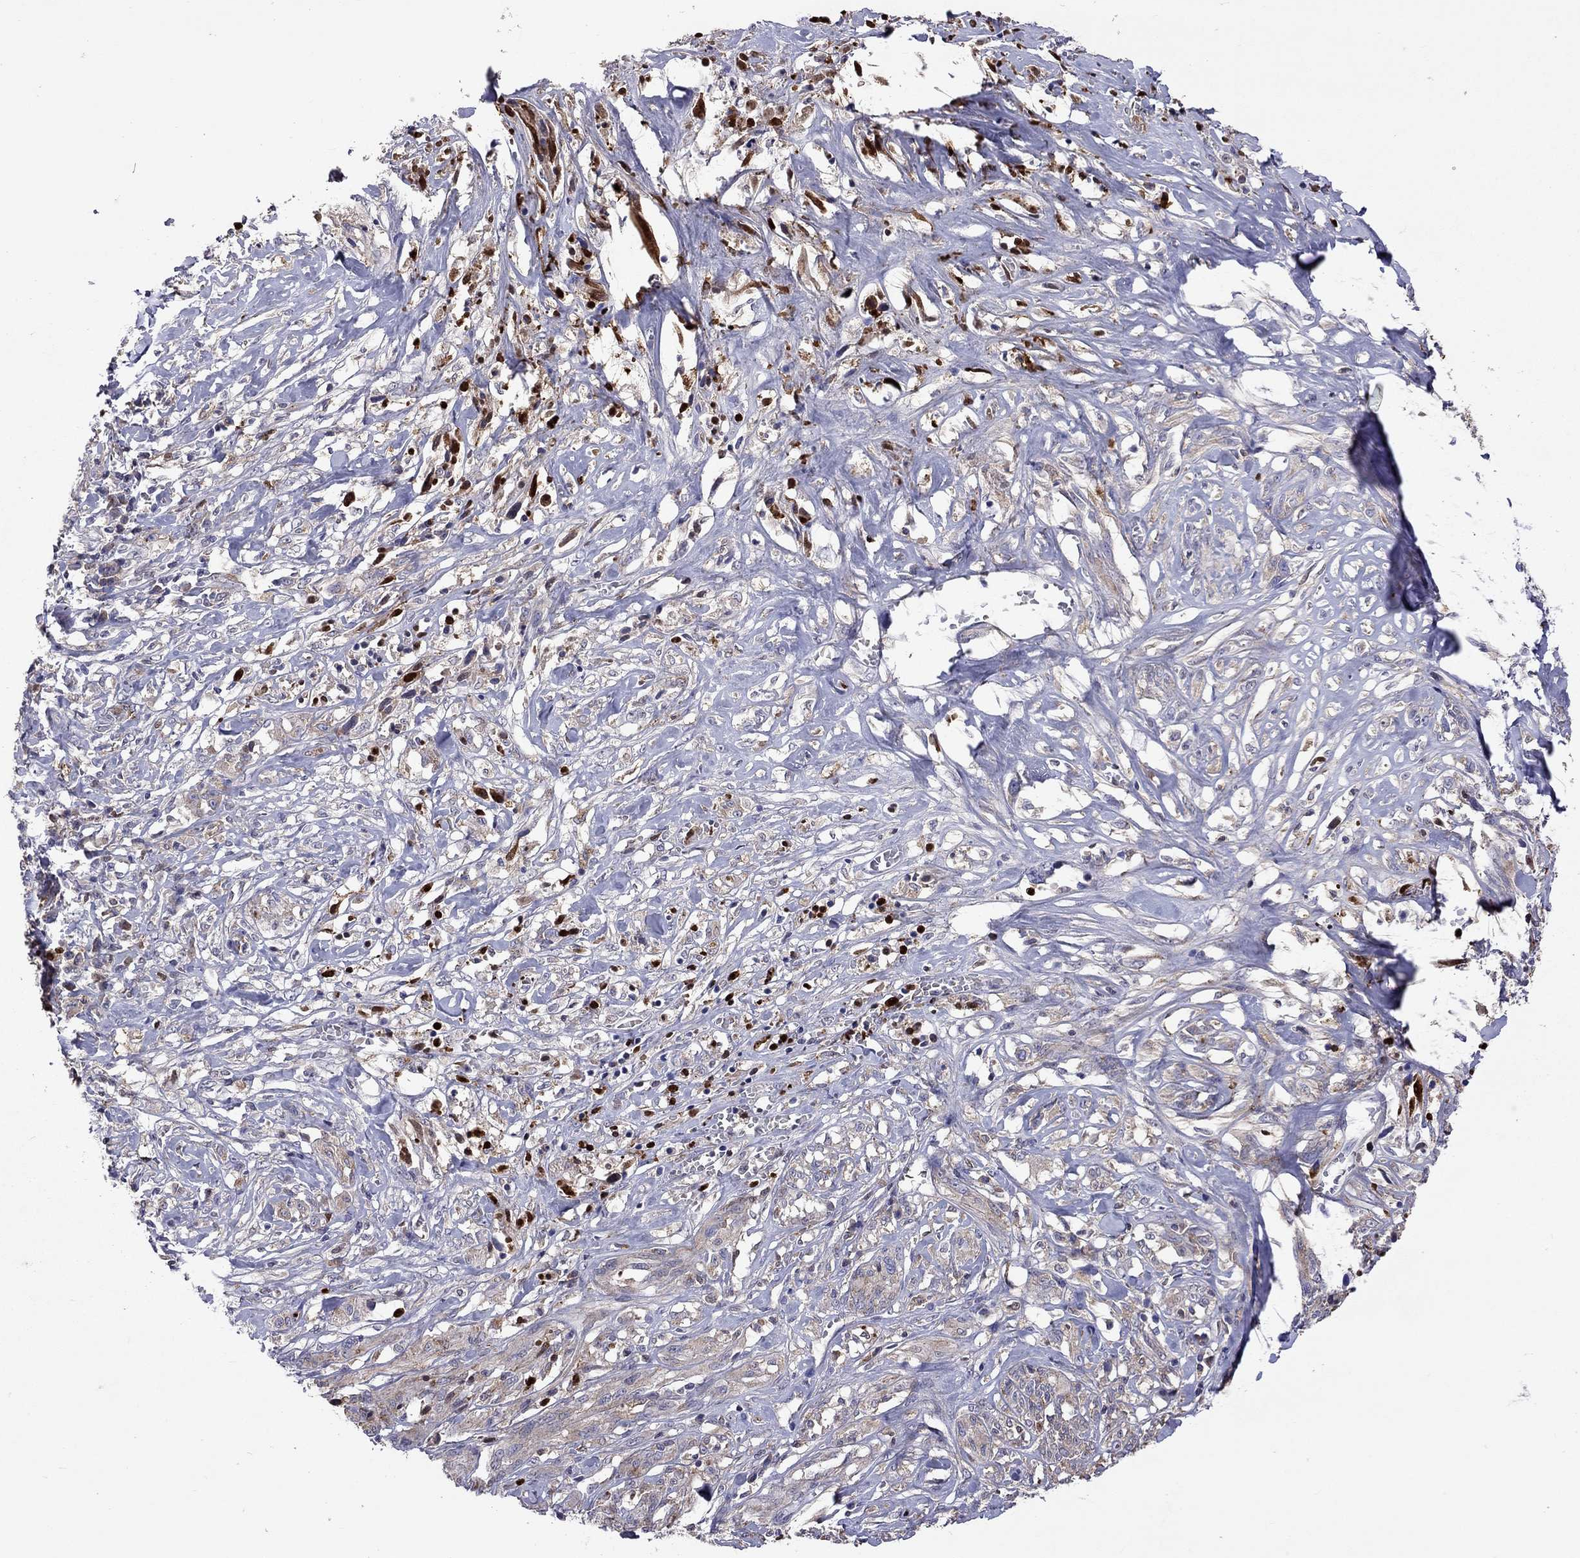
{"staining": {"intensity": "weak", "quantity": "25%-75%", "location": "cytoplasmic/membranous"}, "tissue": "melanoma", "cell_type": "Tumor cells", "image_type": "cancer", "snomed": [{"axis": "morphology", "description": "Malignant melanoma, NOS"}, {"axis": "topography", "description": "Skin"}], "caption": "IHC staining of melanoma, which reveals low levels of weak cytoplasmic/membranous expression in about 25%-75% of tumor cells indicating weak cytoplasmic/membranous protein staining. The staining was performed using DAB (3,3'-diaminobenzidine) (brown) for protein detection and nuclei were counterstained in hematoxylin (blue).", "gene": "SERPINA3", "patient": {"sex": "female", "age": 91}}